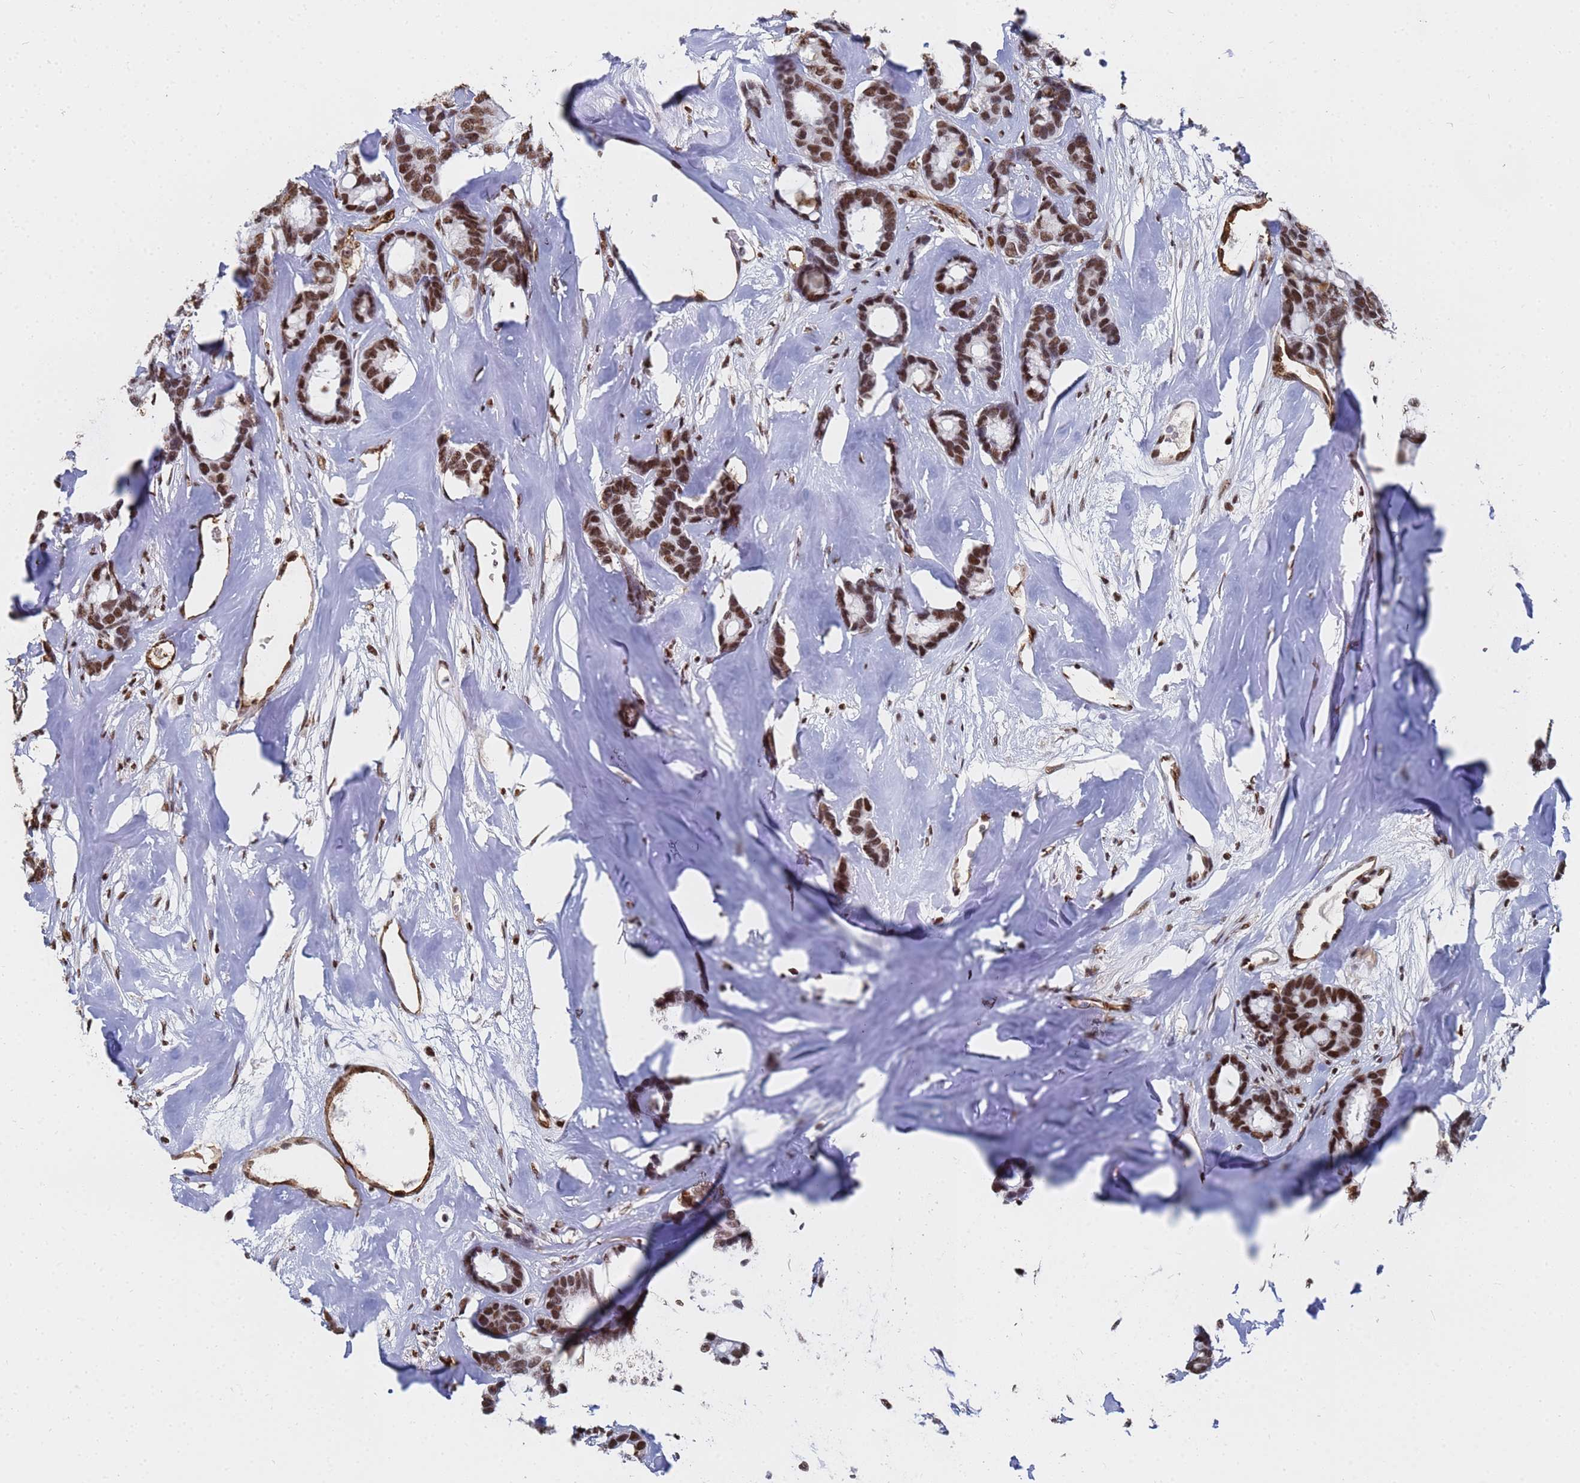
{"staining": {"intensity": "strong", "quantity": ">75%", "location": "nuclear"}, "tissue": "breast cancer", "cell_type": "Tumor cells", "image_type": "cancer", "snomed": [{"axis": "morphology", "description": "Duct carcinoma"}, {"axis": "topography", "description": "Breast"}], "caption": "Immunohistochemistry of human intraductal carcinoma (breast) demonstrates high levels of strong nuclear staining in about >75% of tumor cells.", "gene": "RAVER2", "patient": {"sex": "female", "age": 87}}